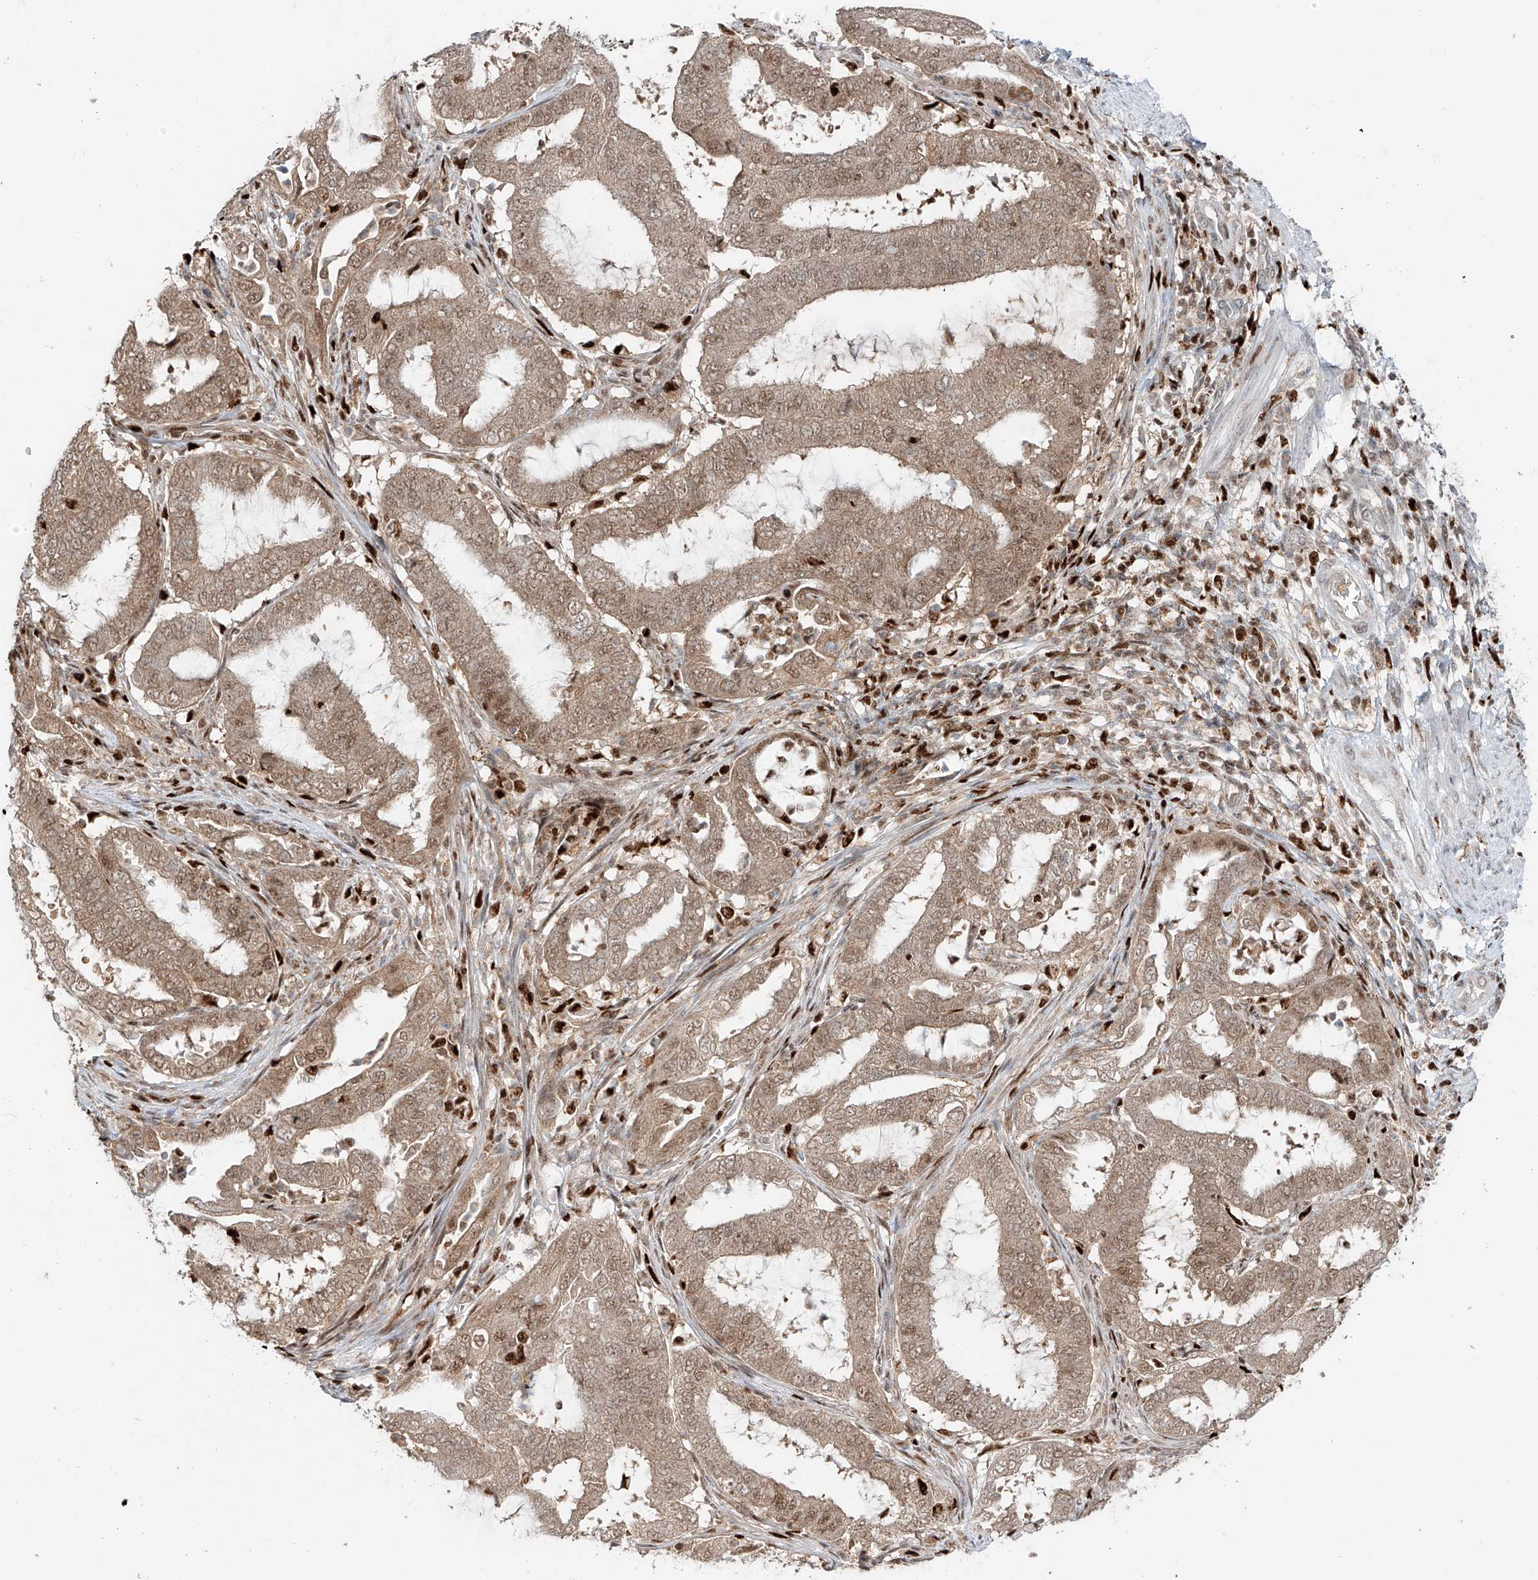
{"staining": {"intensity": "weak", "quantity": ">75%", "location": "cytoplasmic/membranous,nuclear"}, "tissue": "endometrial cancer", "cell_type": "Tumor cells", "image_type": "cancer", "snomed": [{"axis": "morphology", "description": "Adenocarcinoma, NOS"}, {"axis": "topography", "description": "Endometrium"}], "caption": "Protein positivity by immunohistochemistry demonstrates weak cytoplasmic/membranous and nuclear positivity in about >75% of tumor cells in endometrial adenocarcinoma.", "gene": "DZIP1L", "patient": {"sex": "female", "age": 51}}